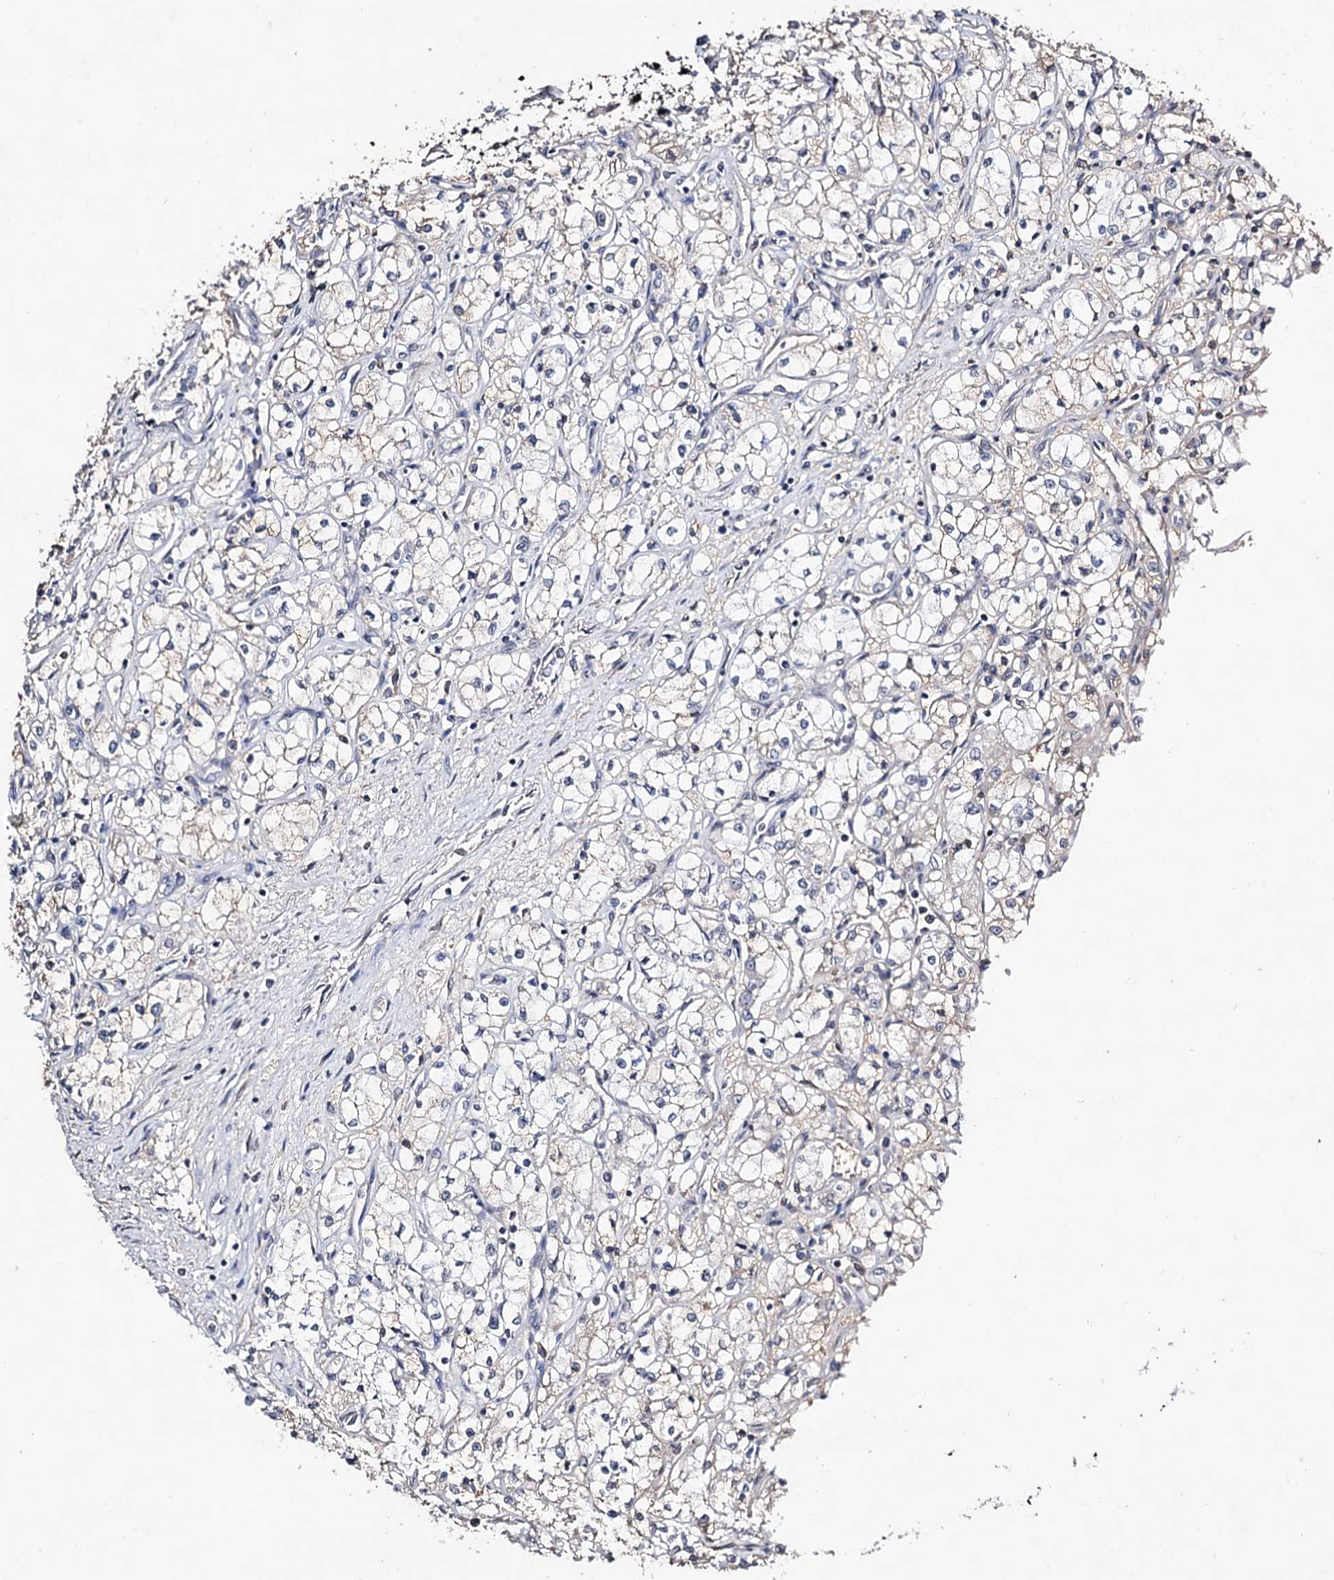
{"staining": {"intensity": "negative", "quantity": "none", "location": "none"}, "tissue": "renal cancer", "cell_type": "Tumor cells", "image_type": "cancer", "snomed": [{"axis": "morphology", "description": "Adenocarcinoma, NOS"}, {"axis": "topography", "description": "Kidney"}], "caption": "Human adenocarcinoma (renal) stained for a protein using immunohistochemistry (IHC) displays no expression in tumor cells.", "gene": "PLIN1", "patient": {"sex": "male", "age": 59}}